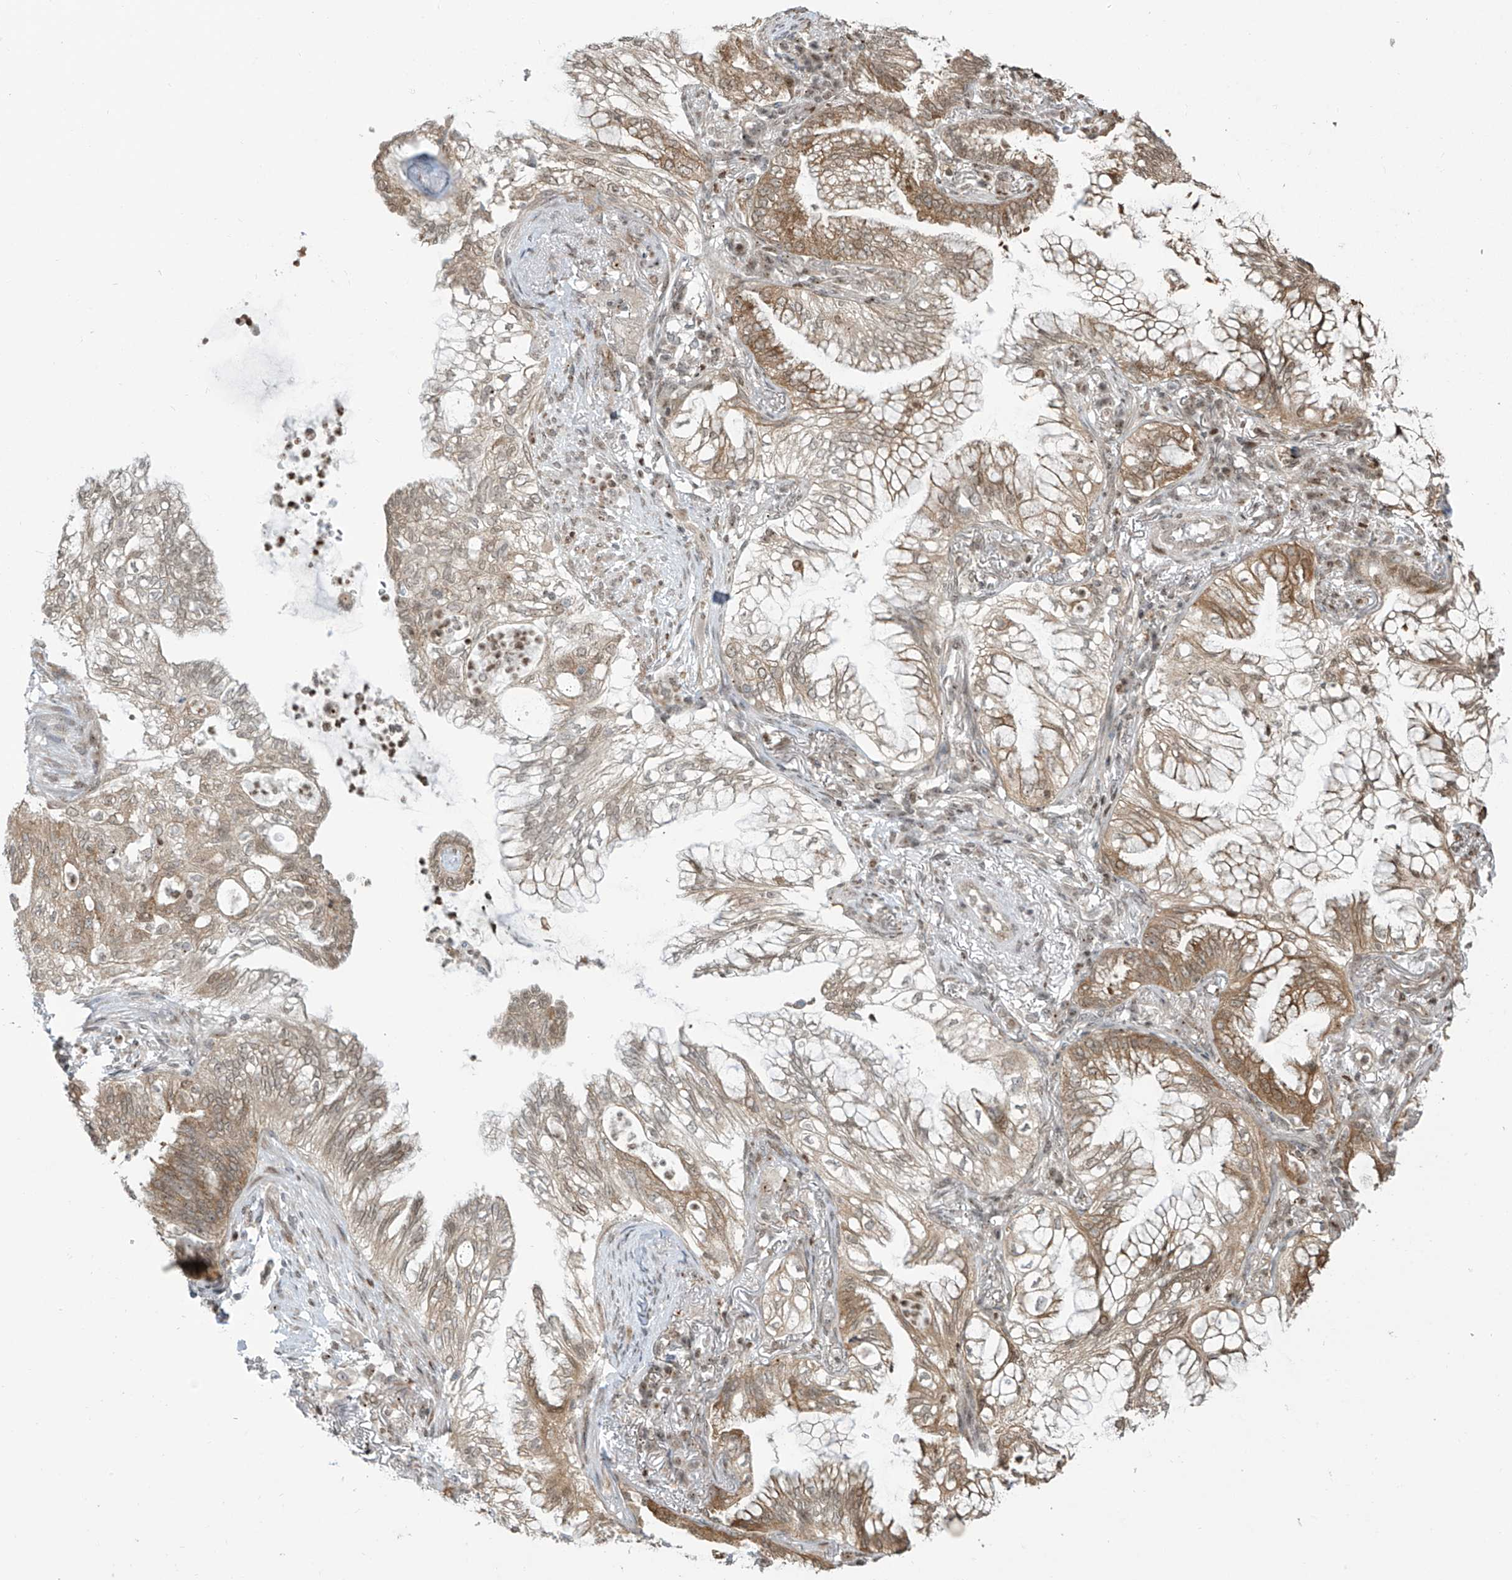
{"staining": {"intensity": "moderate", "quantity": "25%-75%", "location": "cytoplasmic/membranous"}, "tissue": "lung cancer", "cell_type": "Tumor cells", "image_type": "cancer", "snomed": [{"axis": "morphology", "description": "Adenocarcinoma, NOS"}, {"axis": "topography", "description": "Lung"}], "caption": "Human lung adenocarcinoma stained for a protein (brown) reveals moderate cytoplasmic/membranous positive expression in approximately 25%-75% of tumor cells.", "gene": "VMP1", "patient": {"sex": "female", "age": 70}}